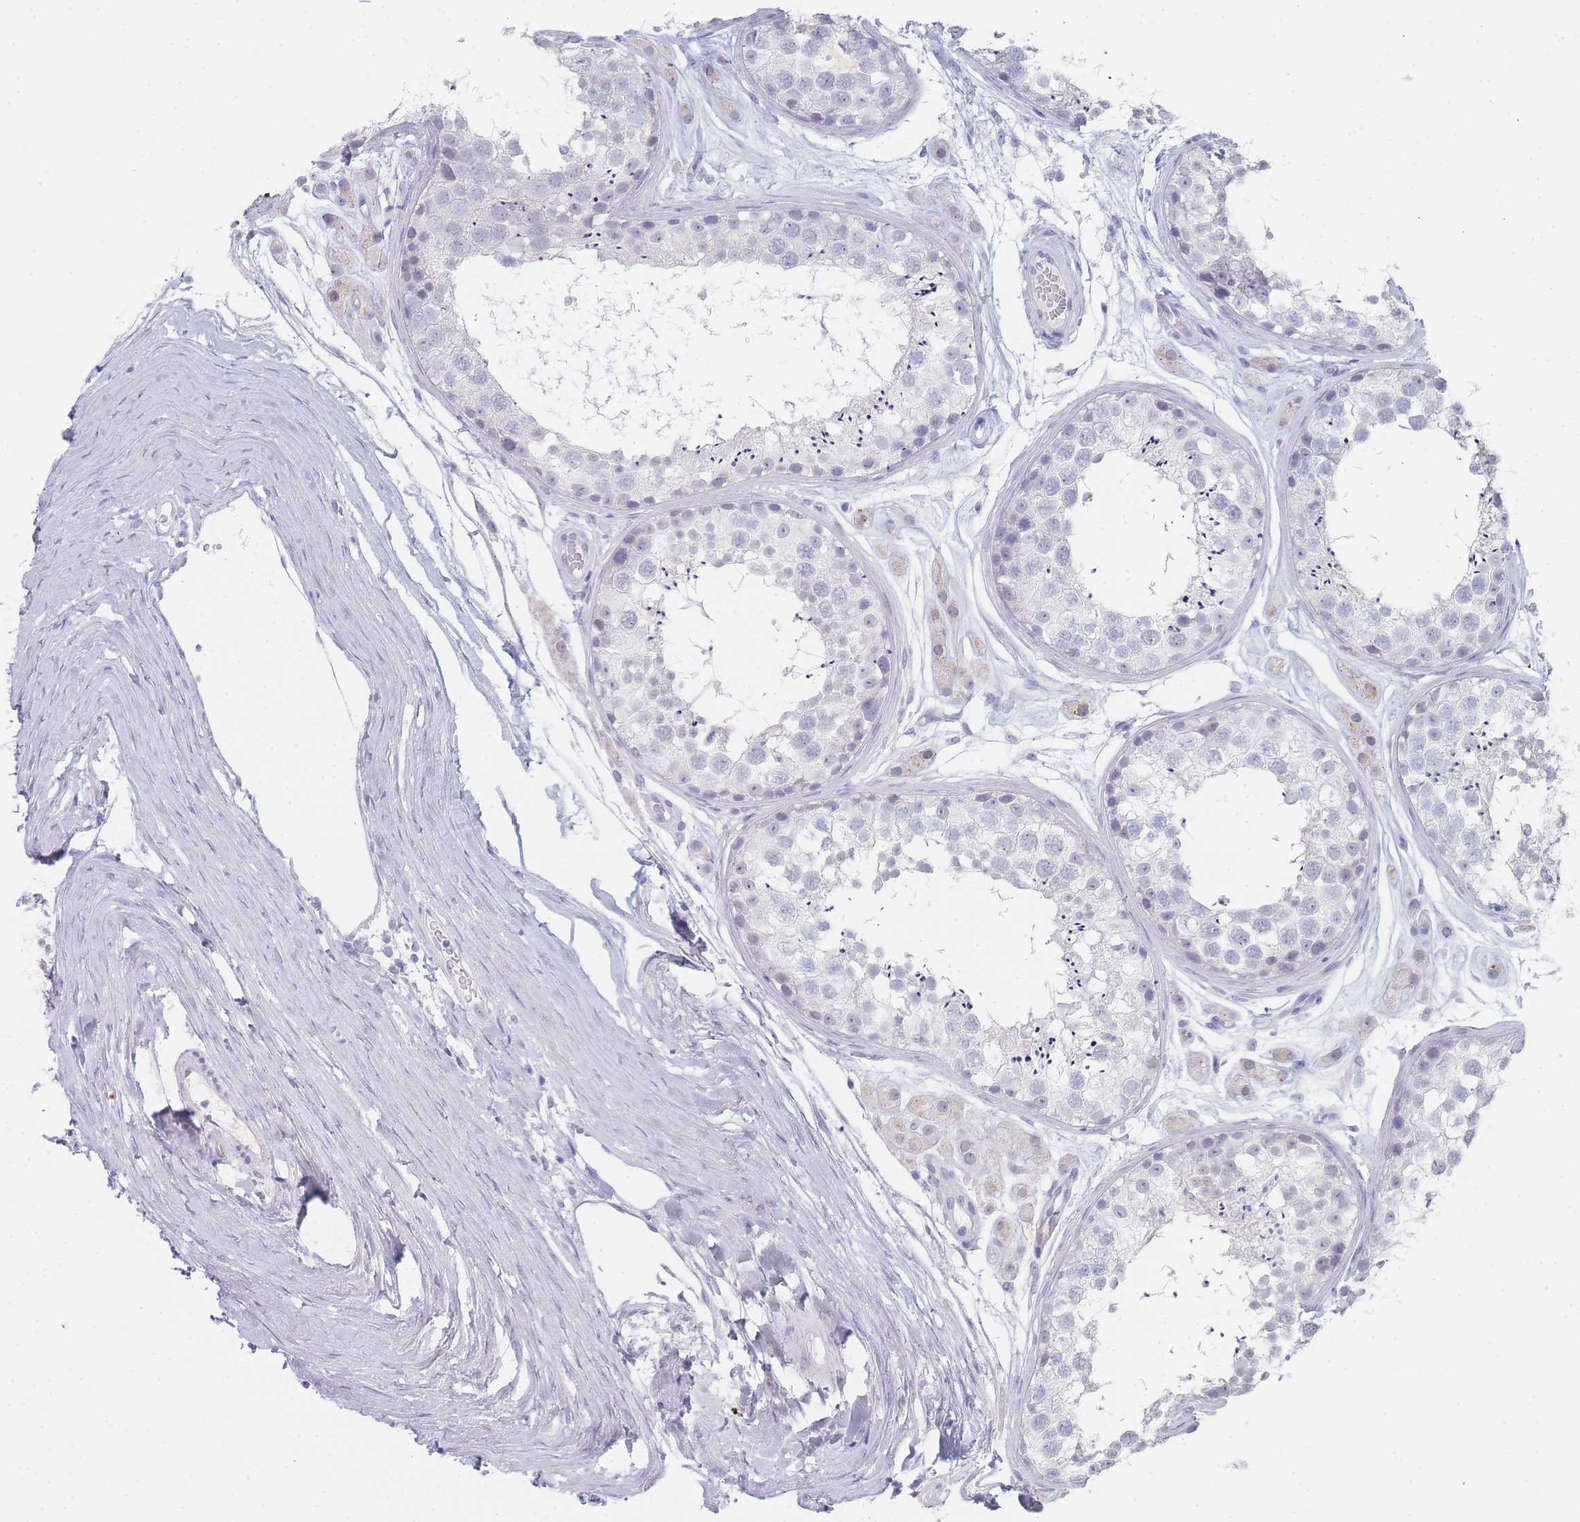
{"staining": {"intensity": "negative", "quantity": "none", "location": "none"}, "tissue": "testis", "cell_type": "Cells in seminiferous ducts", "image_type": "normal", "snomed": [{"axis": "morphology", "description": "Normal tissue, NOS"}, {"axis": "topography", "description": "Testis"}], "caption": "IHC image of benign testis: human testis stained with DAB reveals no significant protein staining in cells in seminiferous ducts.", "gene": "IMPG1", "patient": {"sex": "male", "age": 25}}